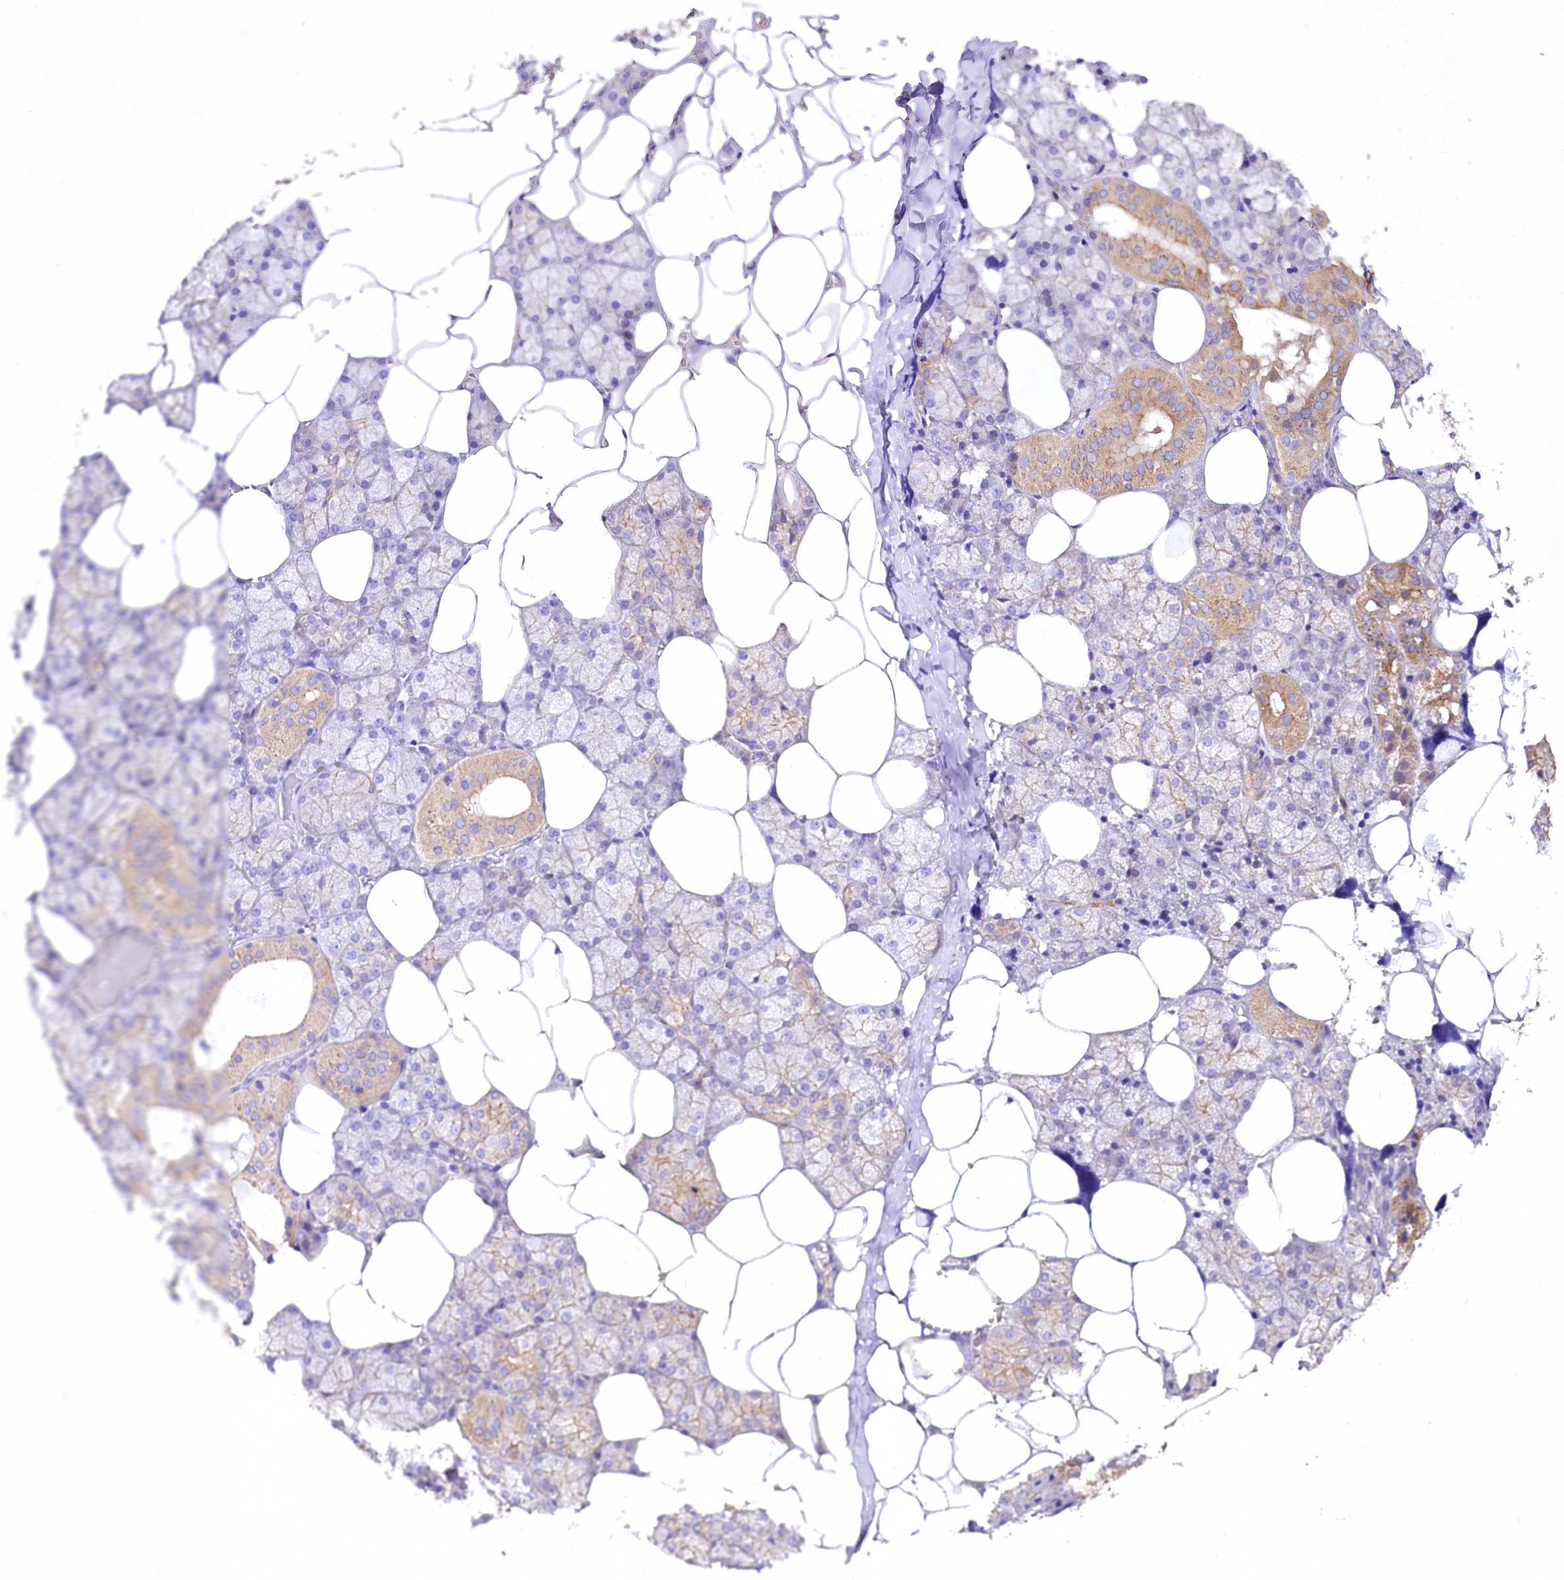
{"staining": {"intensity": "moderate", "quantity": "25%-75%", "location": "cytoplasmic/membranous"}, "tissue": "salivary gland", "cell_type": "Glandular cells", "image_type": "normal", "snomed": [{"axis": "morphology", "description": "Normal tissue, NOS"}, {"axis": "topography", "description": "Salivary gland"}], "caption": "Moderate cytoplasmic/membranous protein staining is appreciated in approximately 25%-75% of glandular cells in salivary gland. The staining was performed using DAB (3,3'-diaminobenzidine), with brown indicating positive protein expression. Nuclei are stained blue with hematoxylin.", "gene": "VPS11", "patient": {"sex": "male", "age": 62}}